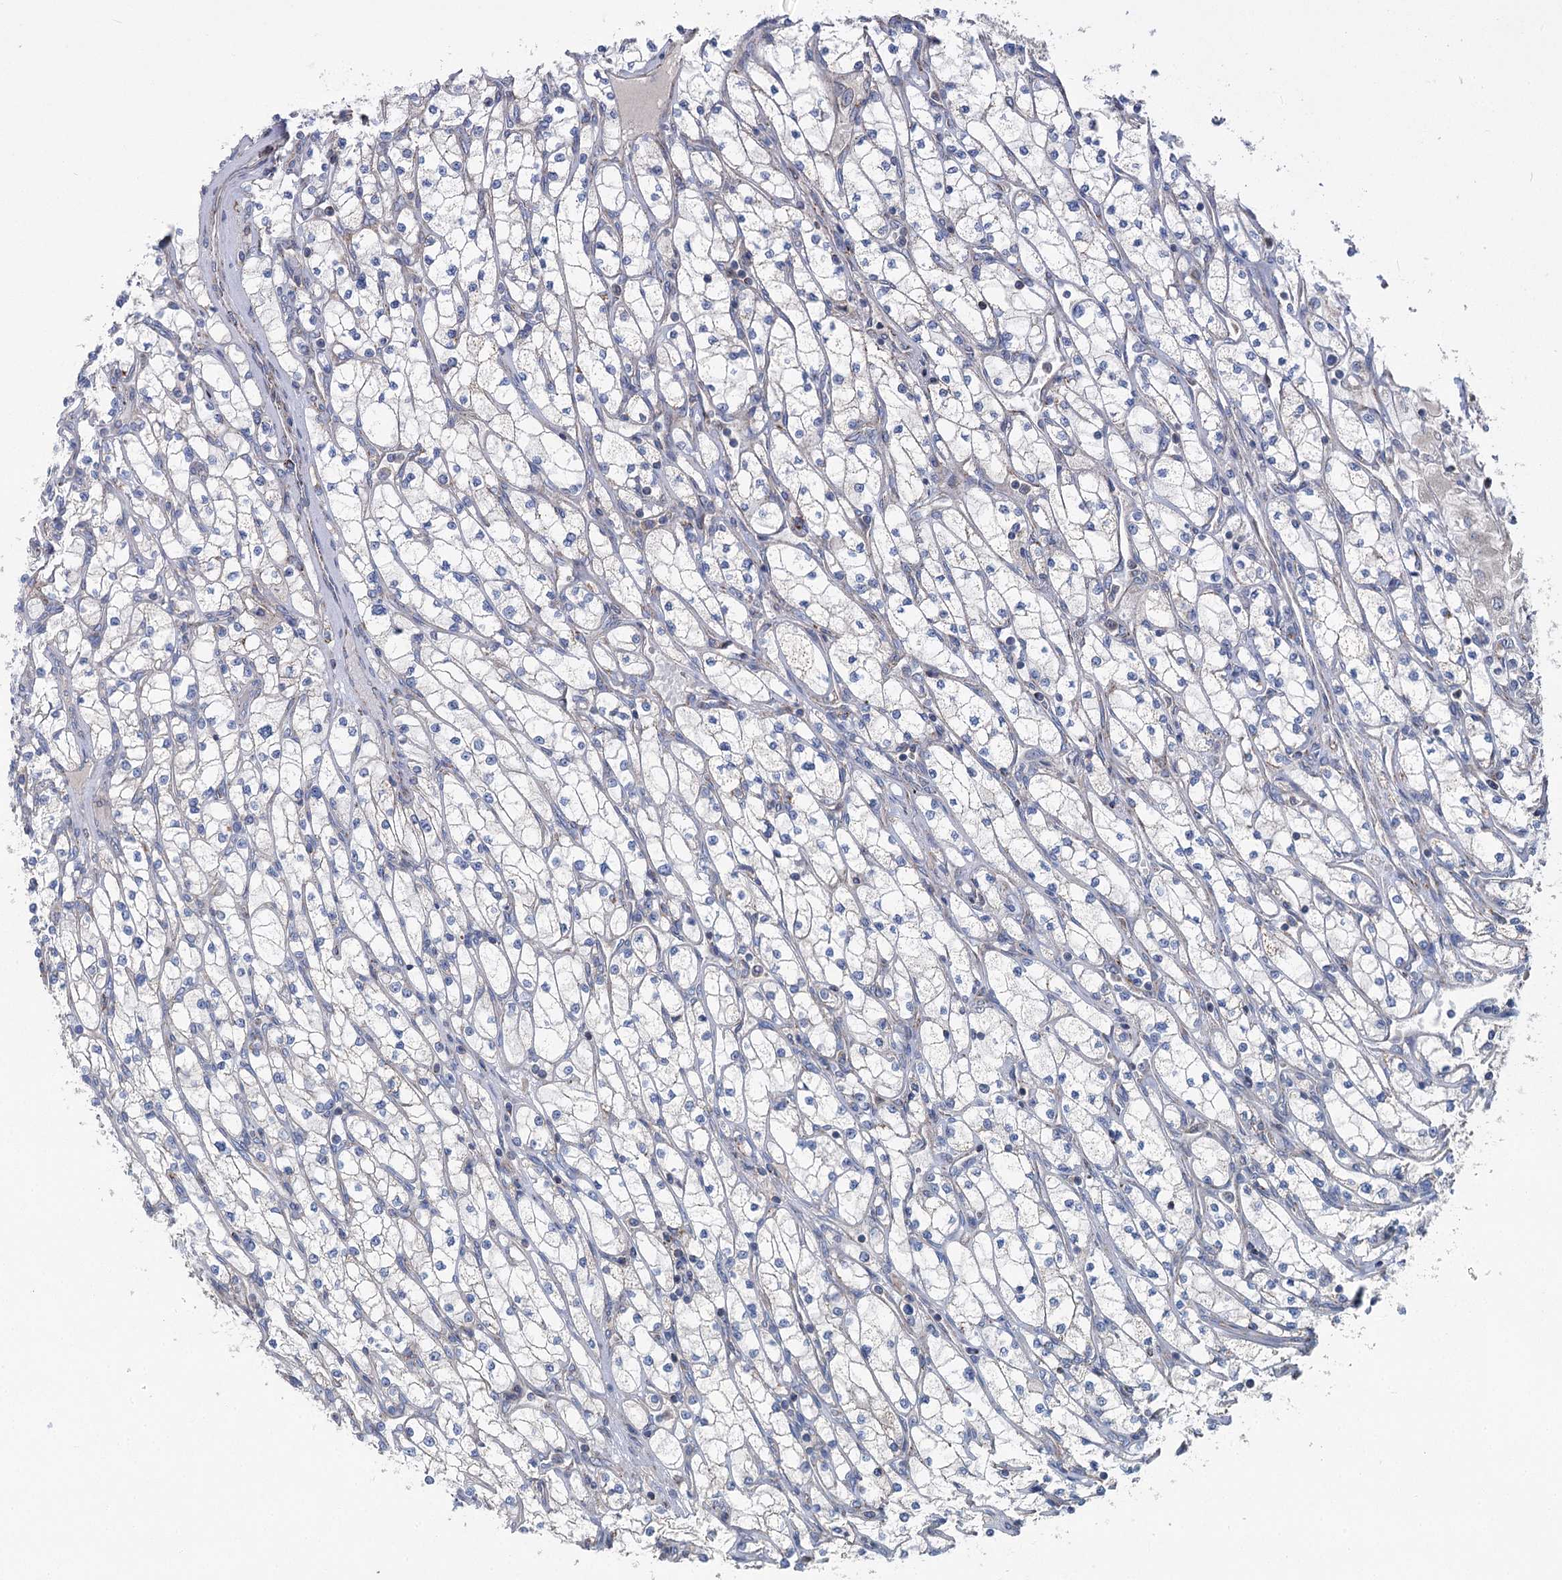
{"staining": {"intensity": "negative", "quantity": "none", "location": "none"}, "tissue": "renal cancer", "cell_type": "Tumor cells", "image_type": "cancer", "snomed": [{"axis": "morphology", "description": "Adenocarcinoma, NOS"}, {"axis": "topography", "description": "Kidney"}], "caption": "IHC of human adenocarcinoma (renal) demonstrates no expression in tumor cells.", "gene": "MARK2", "patient": {"sex": "male", "age": 80}}